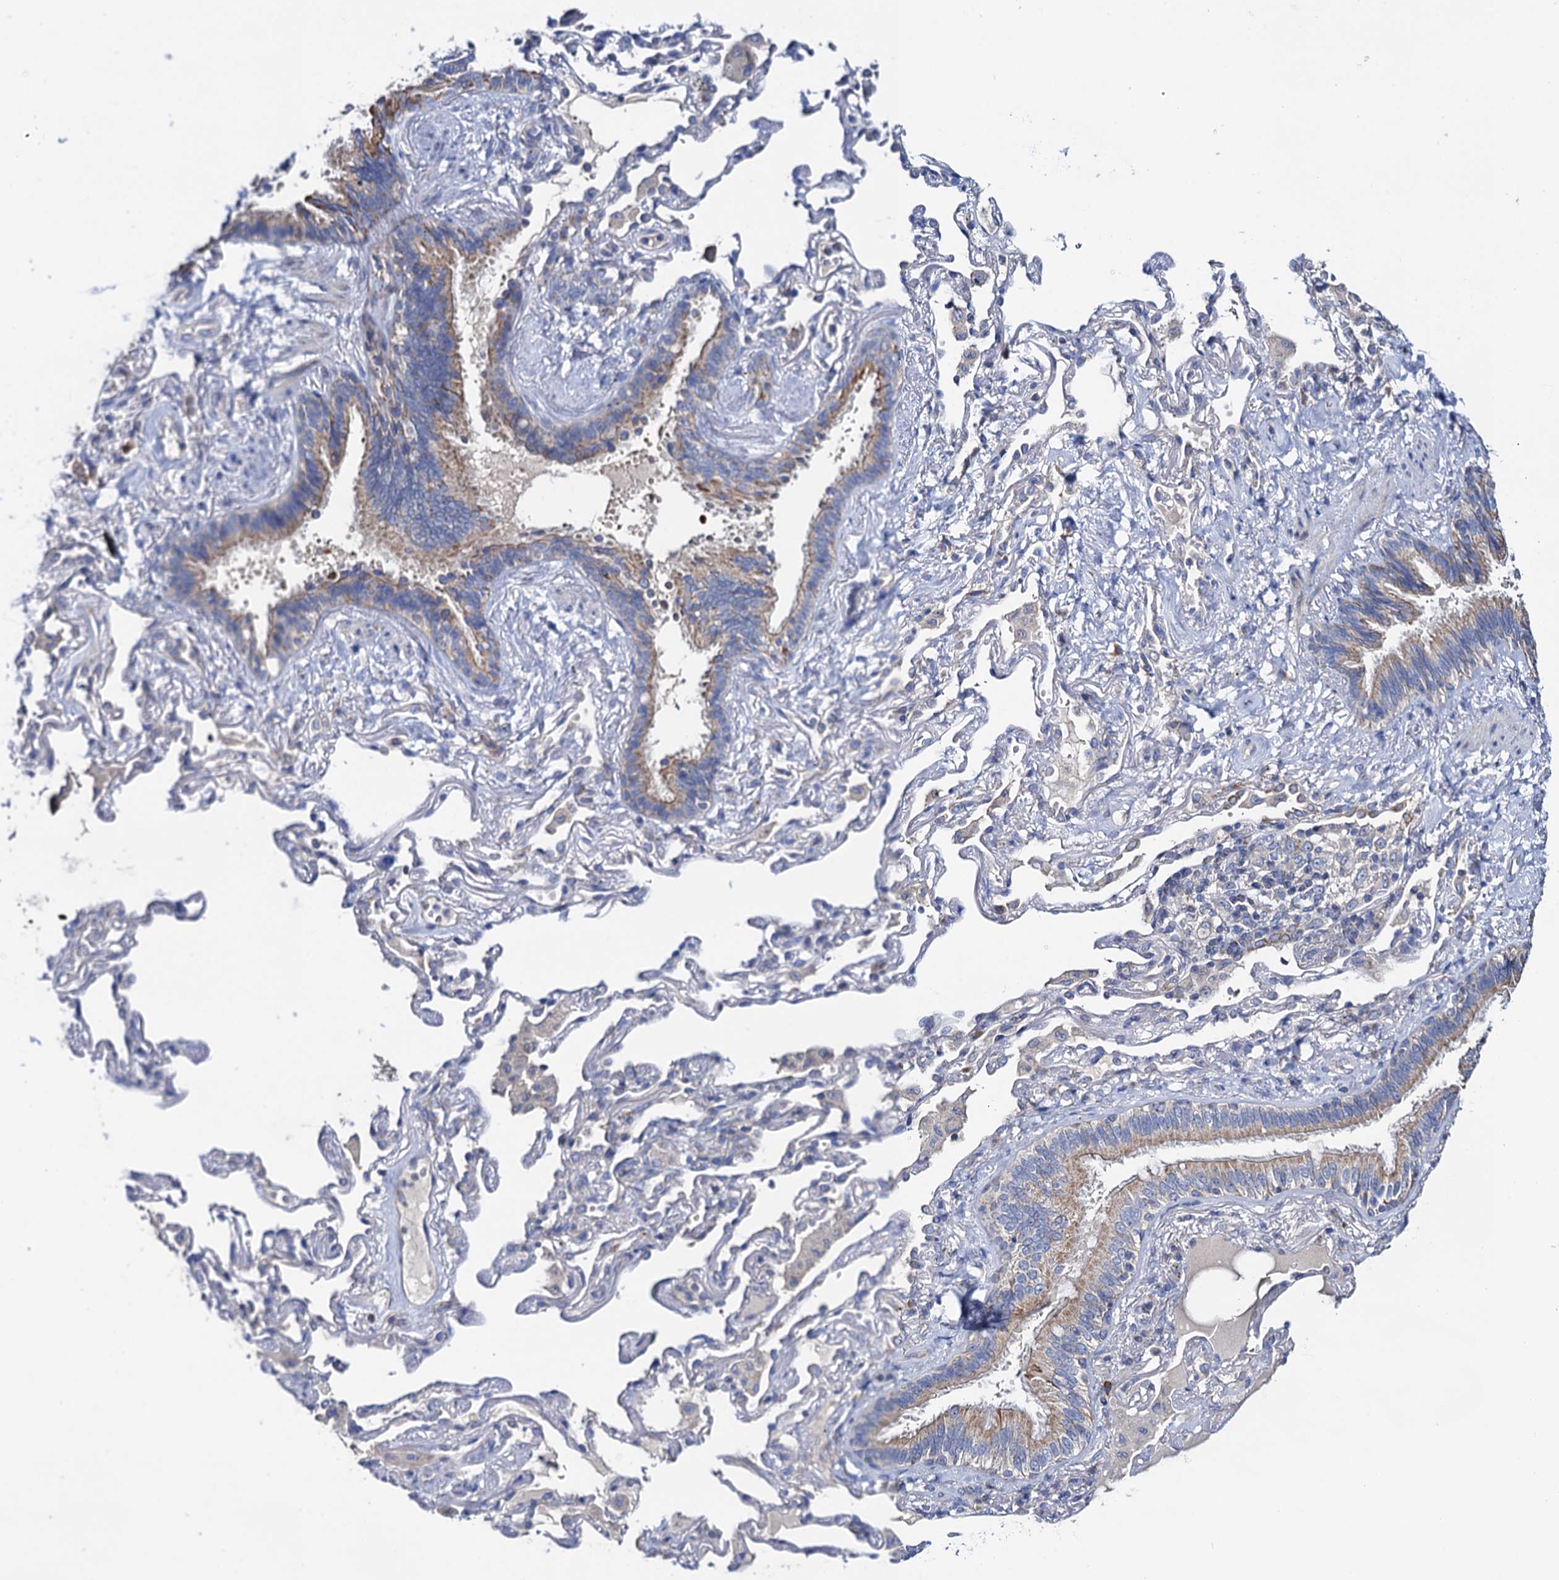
{"staining": {"intensity": "weak", "quantity": ">75%", "location": "cytoplasmic/membranous"}, "tissue": "lung cancer", "cell_type": "Tumor cells", "image_type": "cancer", "snomed": [{"axis": "morphology", "description": "Adenocarcinoma, NOS"}, {"axis": "topography", "description": "Lung"}], "caption": "Immunohistochemistry (IHC) staining of adenocarcinoma (lung), which displays low levels of weak cytoplasmic/membranous positivity in about >75% of tumor cells indicating weak cytoplasmic/membranous protein staining. The staining was performed using DAB (3,3'-diaminobenzidine) (brown) for protein detection and nuclei were counterstained in hematoxylin (blue).", "gene": "MRPL48", "patient": {"sex": "female", "age": 69}}